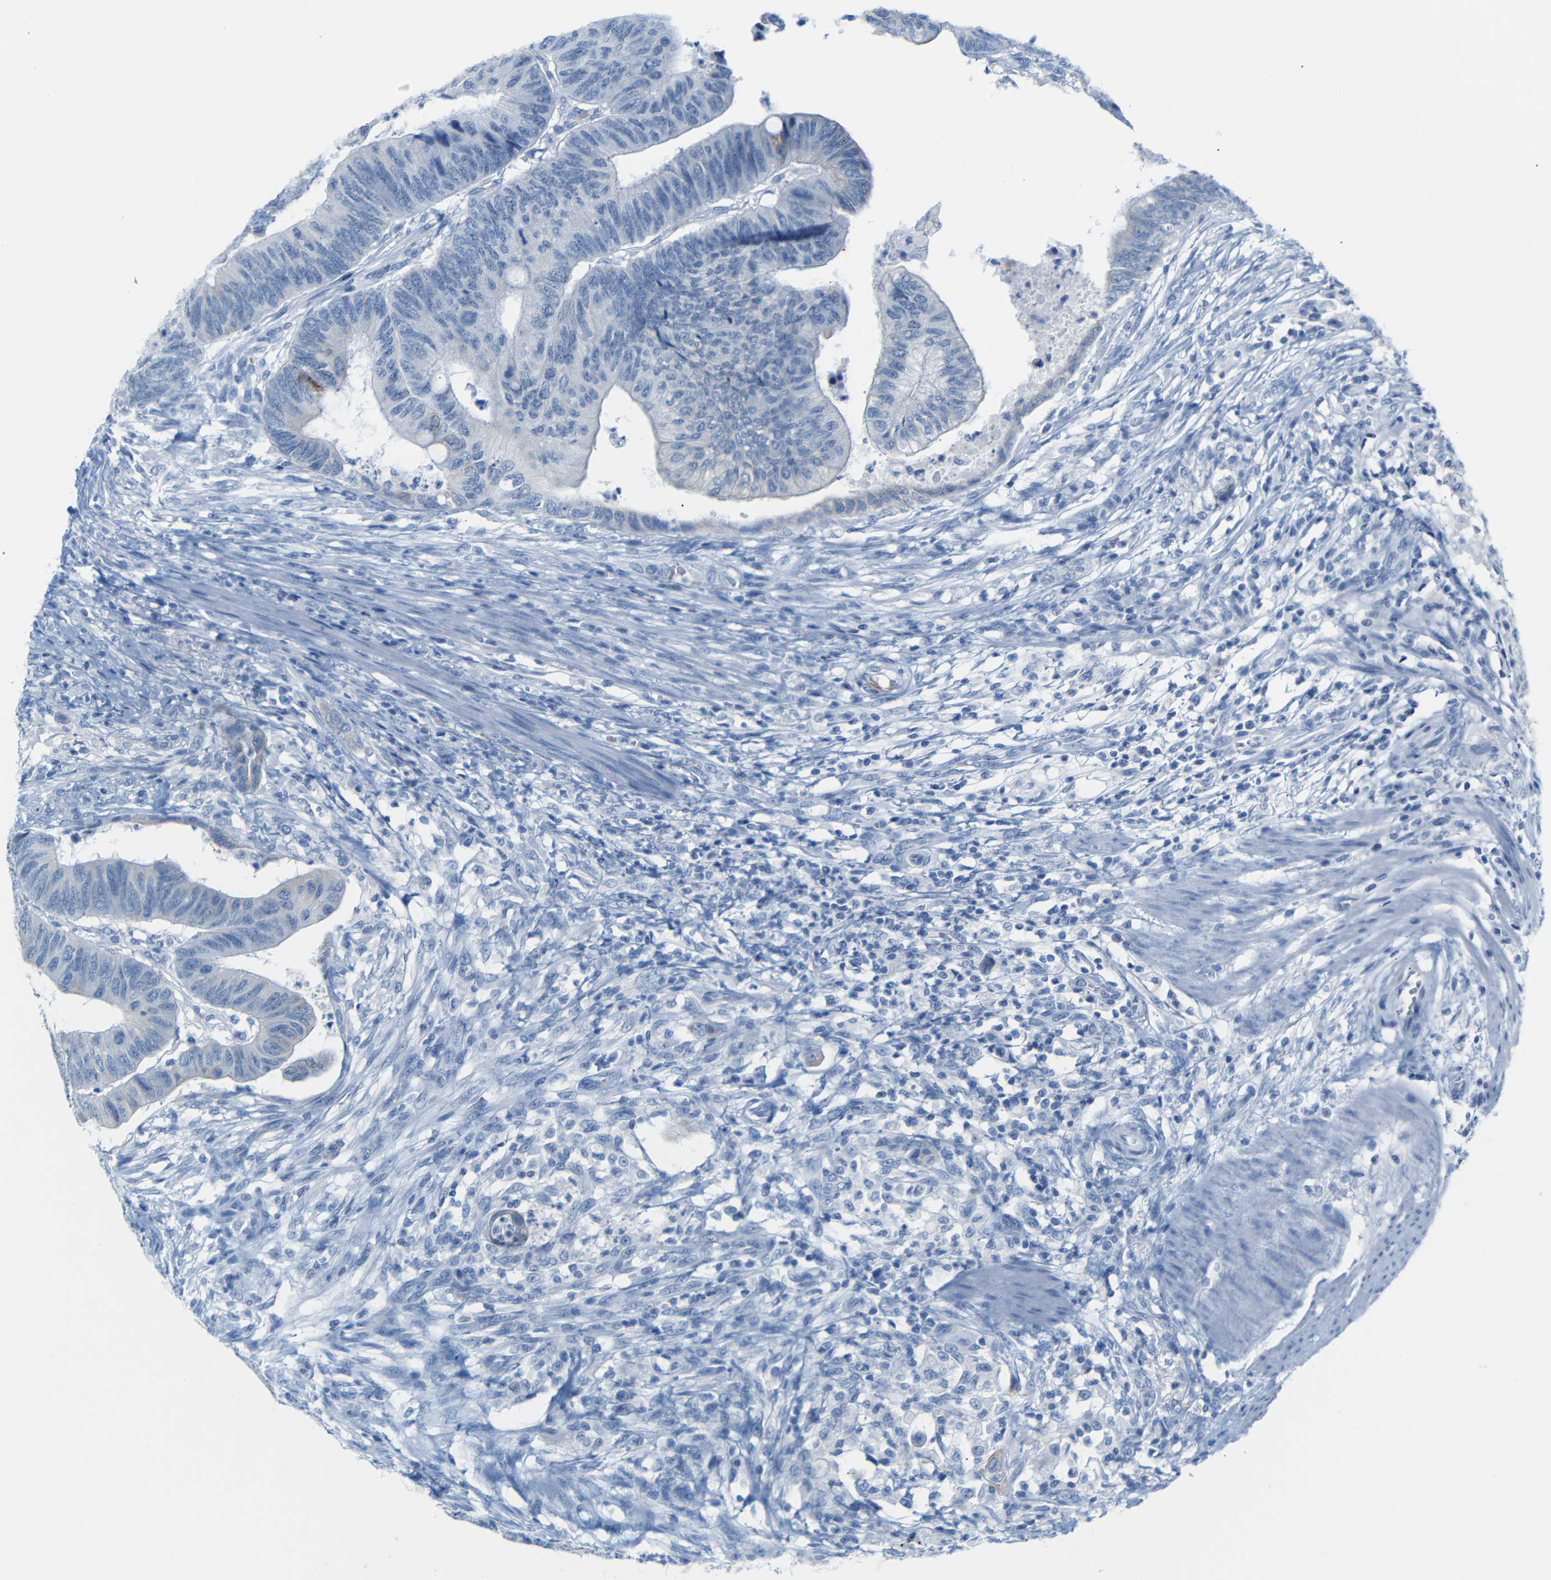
{"staining": {"intensity": "moderate", "quantity": "<25%", "location": "cytoplasmic/membranous"}, "tissue": "colorectal cancer", "cell_type": "Tumor cells", "image_type": "cancer", "snomed": [{"axis": "morphology", "description": "Normal tissue, NOS"}, {"axis": "morphology", "description": "Adenocarcinoma, NOS"}, {"axis": "topography", "description": "Rectum"}, {"axis": "topography", "description": "Peripheral nerve tissue"}], "caption": "Moderate cytoplasmic/membranous expression for a protein is identified in approximately <25% of tumor cells of adenocarcinoma (colorectal) using IHC.", "gene": "DYNAP", "patient": {"sex": "male", "age": 92}}